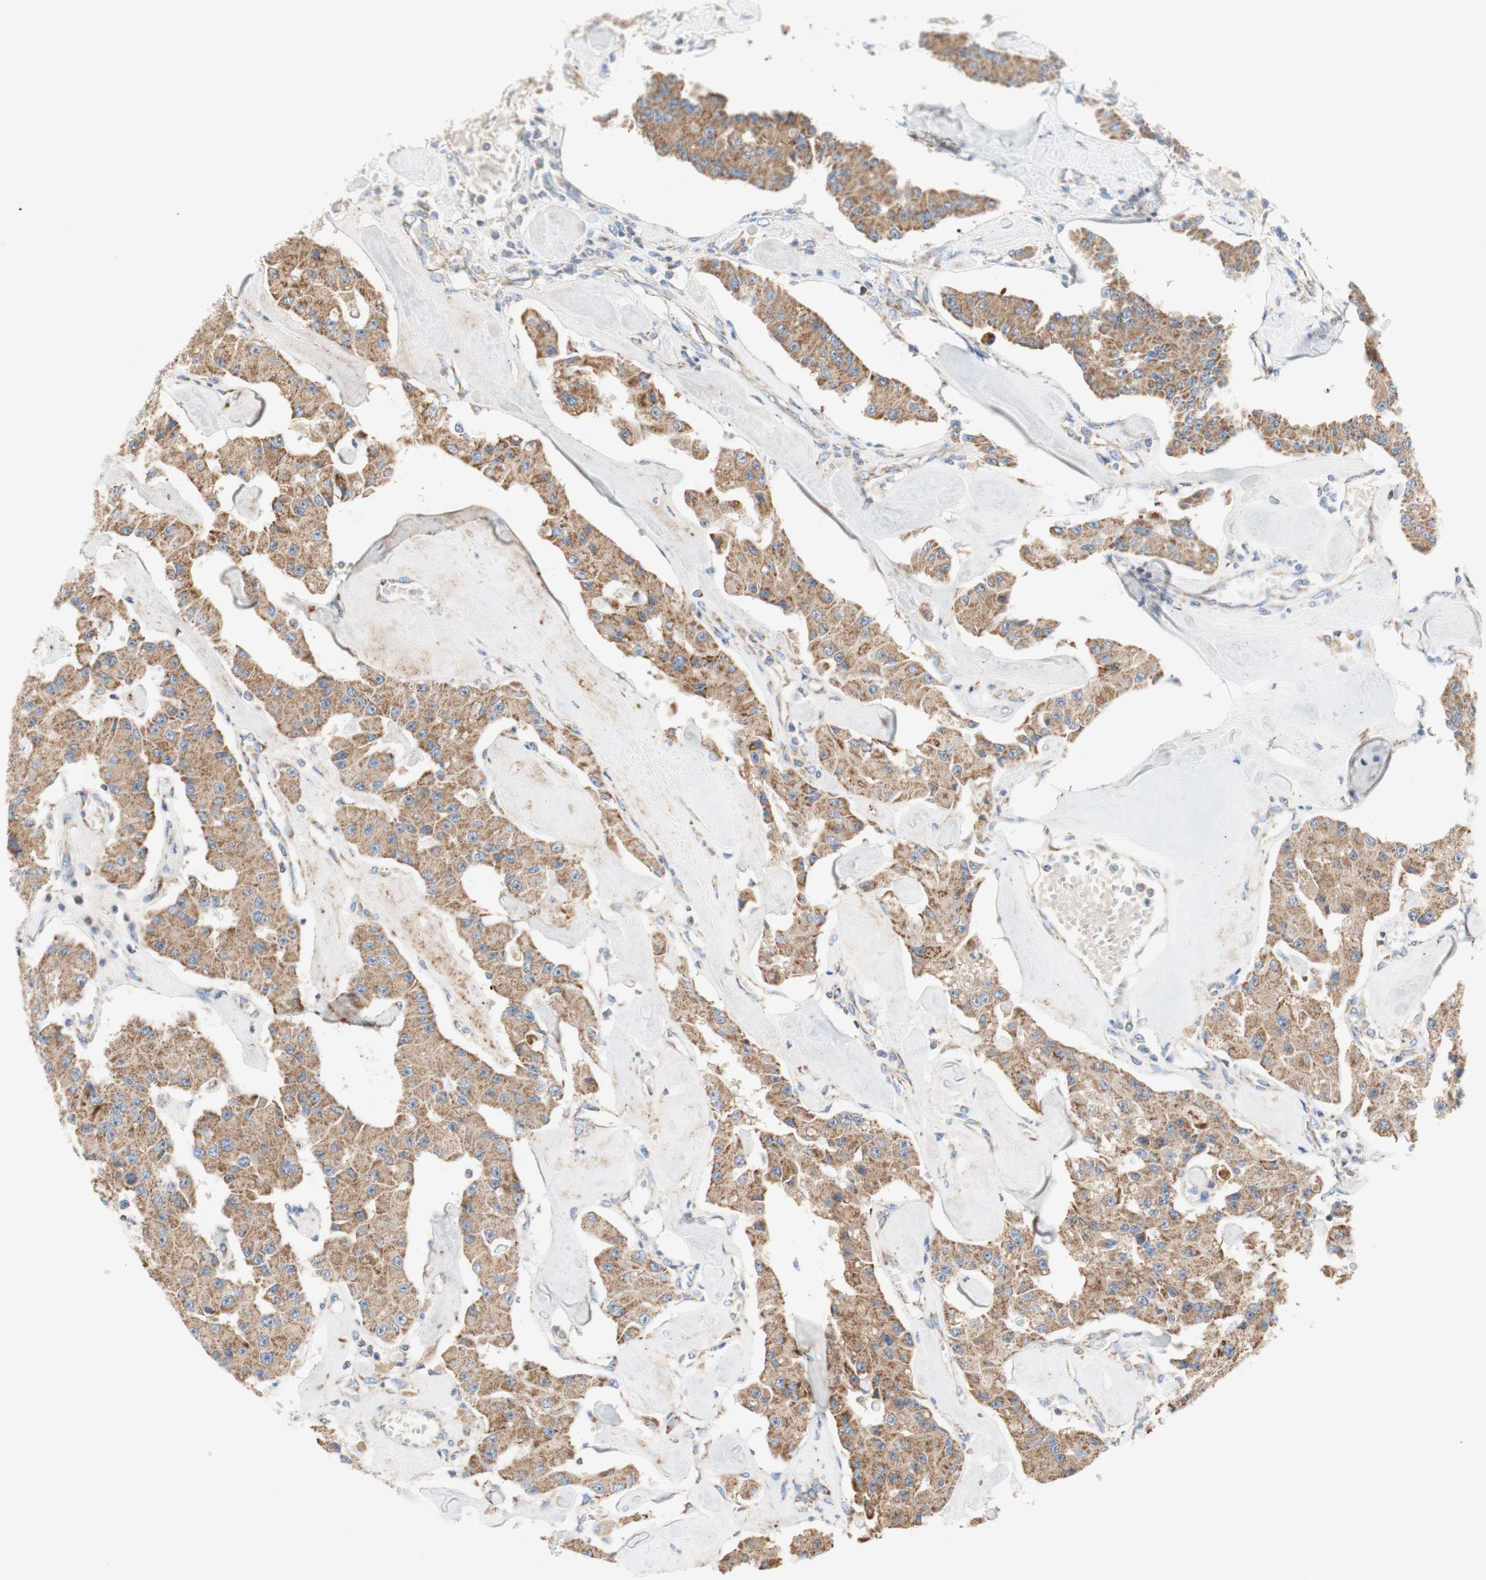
{"staining": {"intensity": "moderate", "quantity": ">75%", "location": "cytoplasmic/membranous"}, "tissue": "carcinoid", "cell_type": "Tumor cells", "image_type": "cancer", "snomed": [{"axis": "morphology", "description": "Carcinoid, malignant, NOS"}, {"axis": "topography", "description": "Pancreas"}], "caption": "Malignant carcinoid tissue exhibits moderate cytoplasmic/membranous positivity in approximately >75% of tumor cells (DAB IHC, brown staining for protein, blue staining for nuclei).", "gene": "SDHB", "patient": {"sex": "male", "age": 41}}